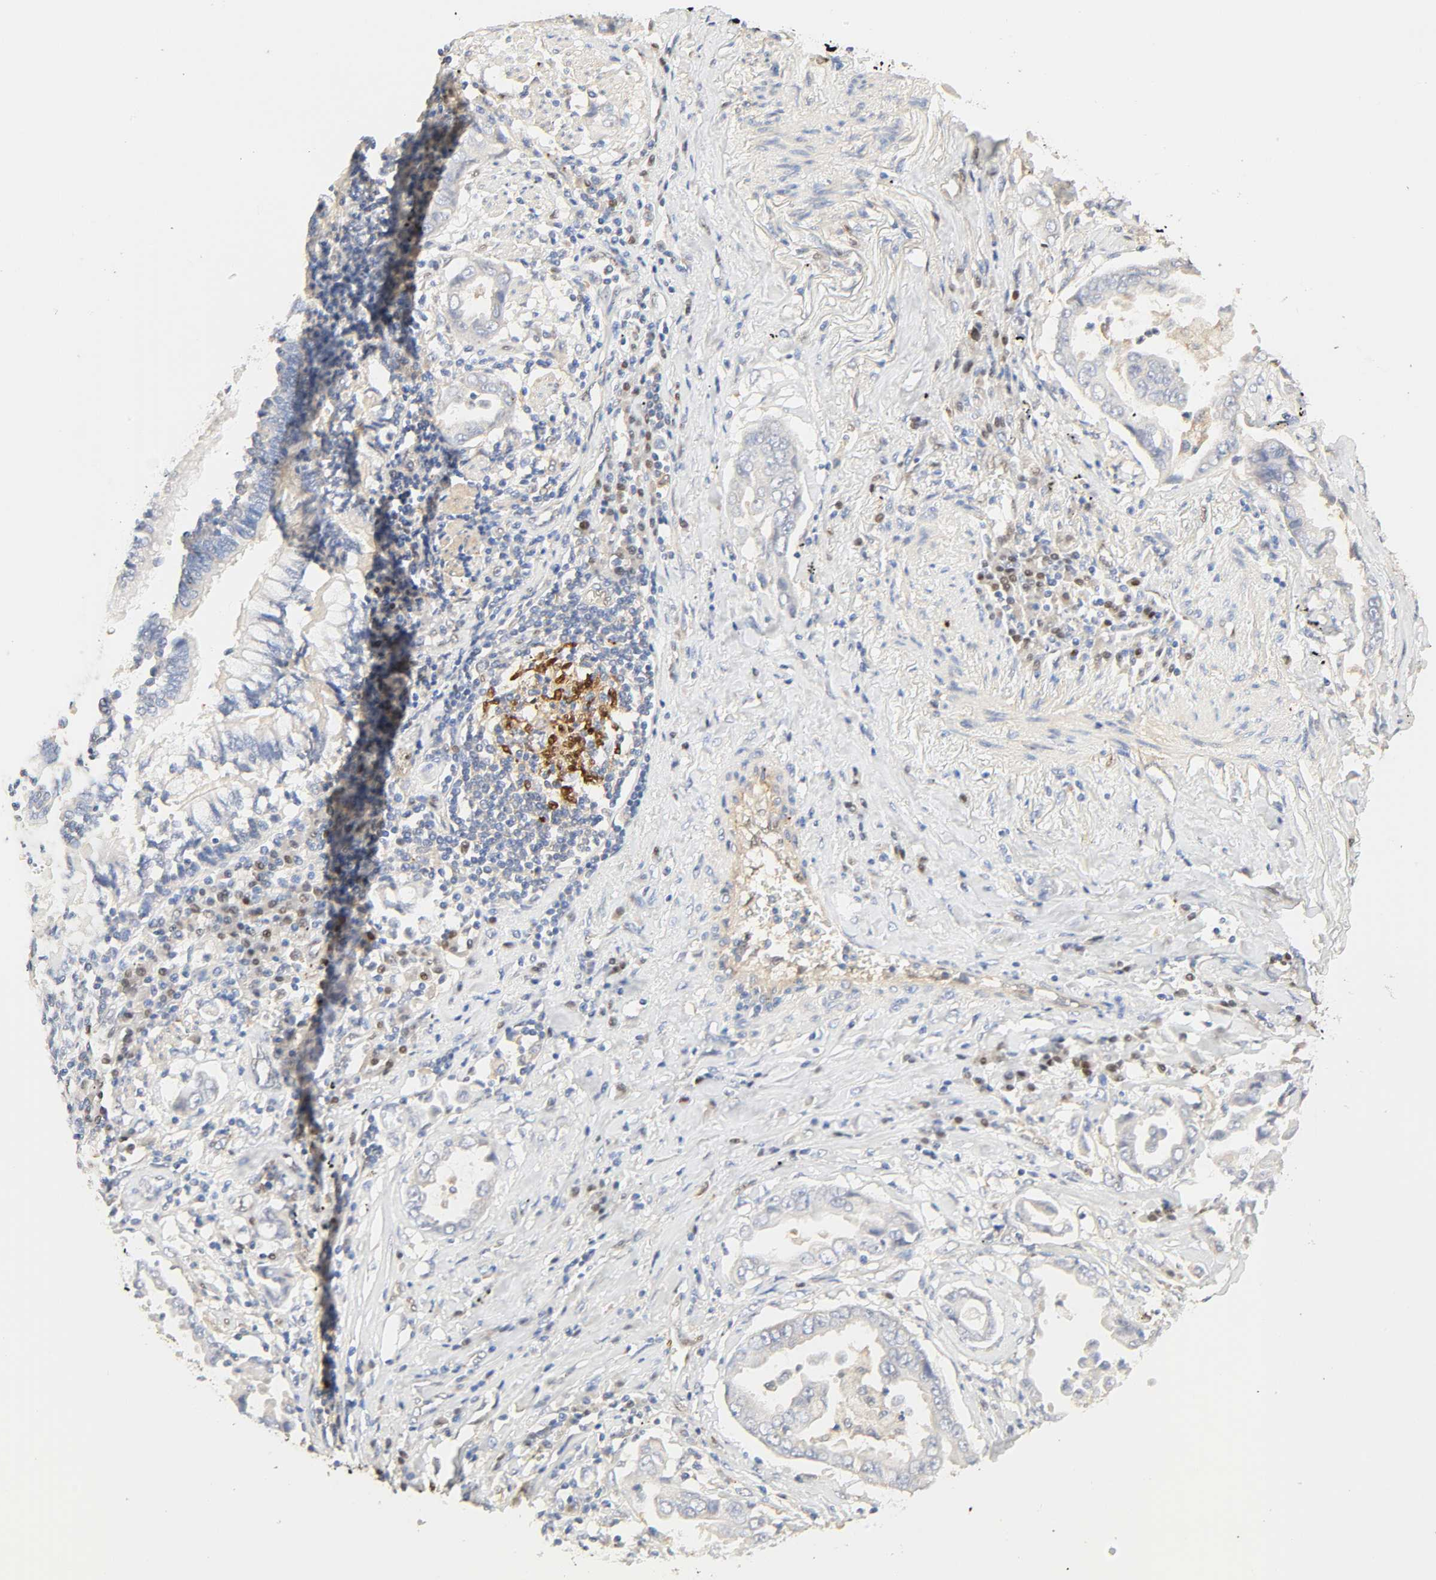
{"staining": {"intensity": "negative", "quantity": "none", "location": "none"}, "tissue": "lung cancer", "cell_type": "Tumor cells", "image_type": "cancer", "snomed": [{"axis": "morphology", "description": "Normal tissue, NOS"}, {"axis": "morphology", "description": "Inflammation, NOS"}, {"axis": "morphology", "description": "Adenocarcinoma, NOS"}, {"axis": "topography", "description": "Lung"}], "caption": "This image is of lung adenocarcinoma stained with immunohistochemistry to label a protein in brown with the nuclei are counter-stained blue. There is no positivity in tumor cells.", "gene": "BORCS8-MEF2B", "patient": {"sex": "female", "age": 64}}